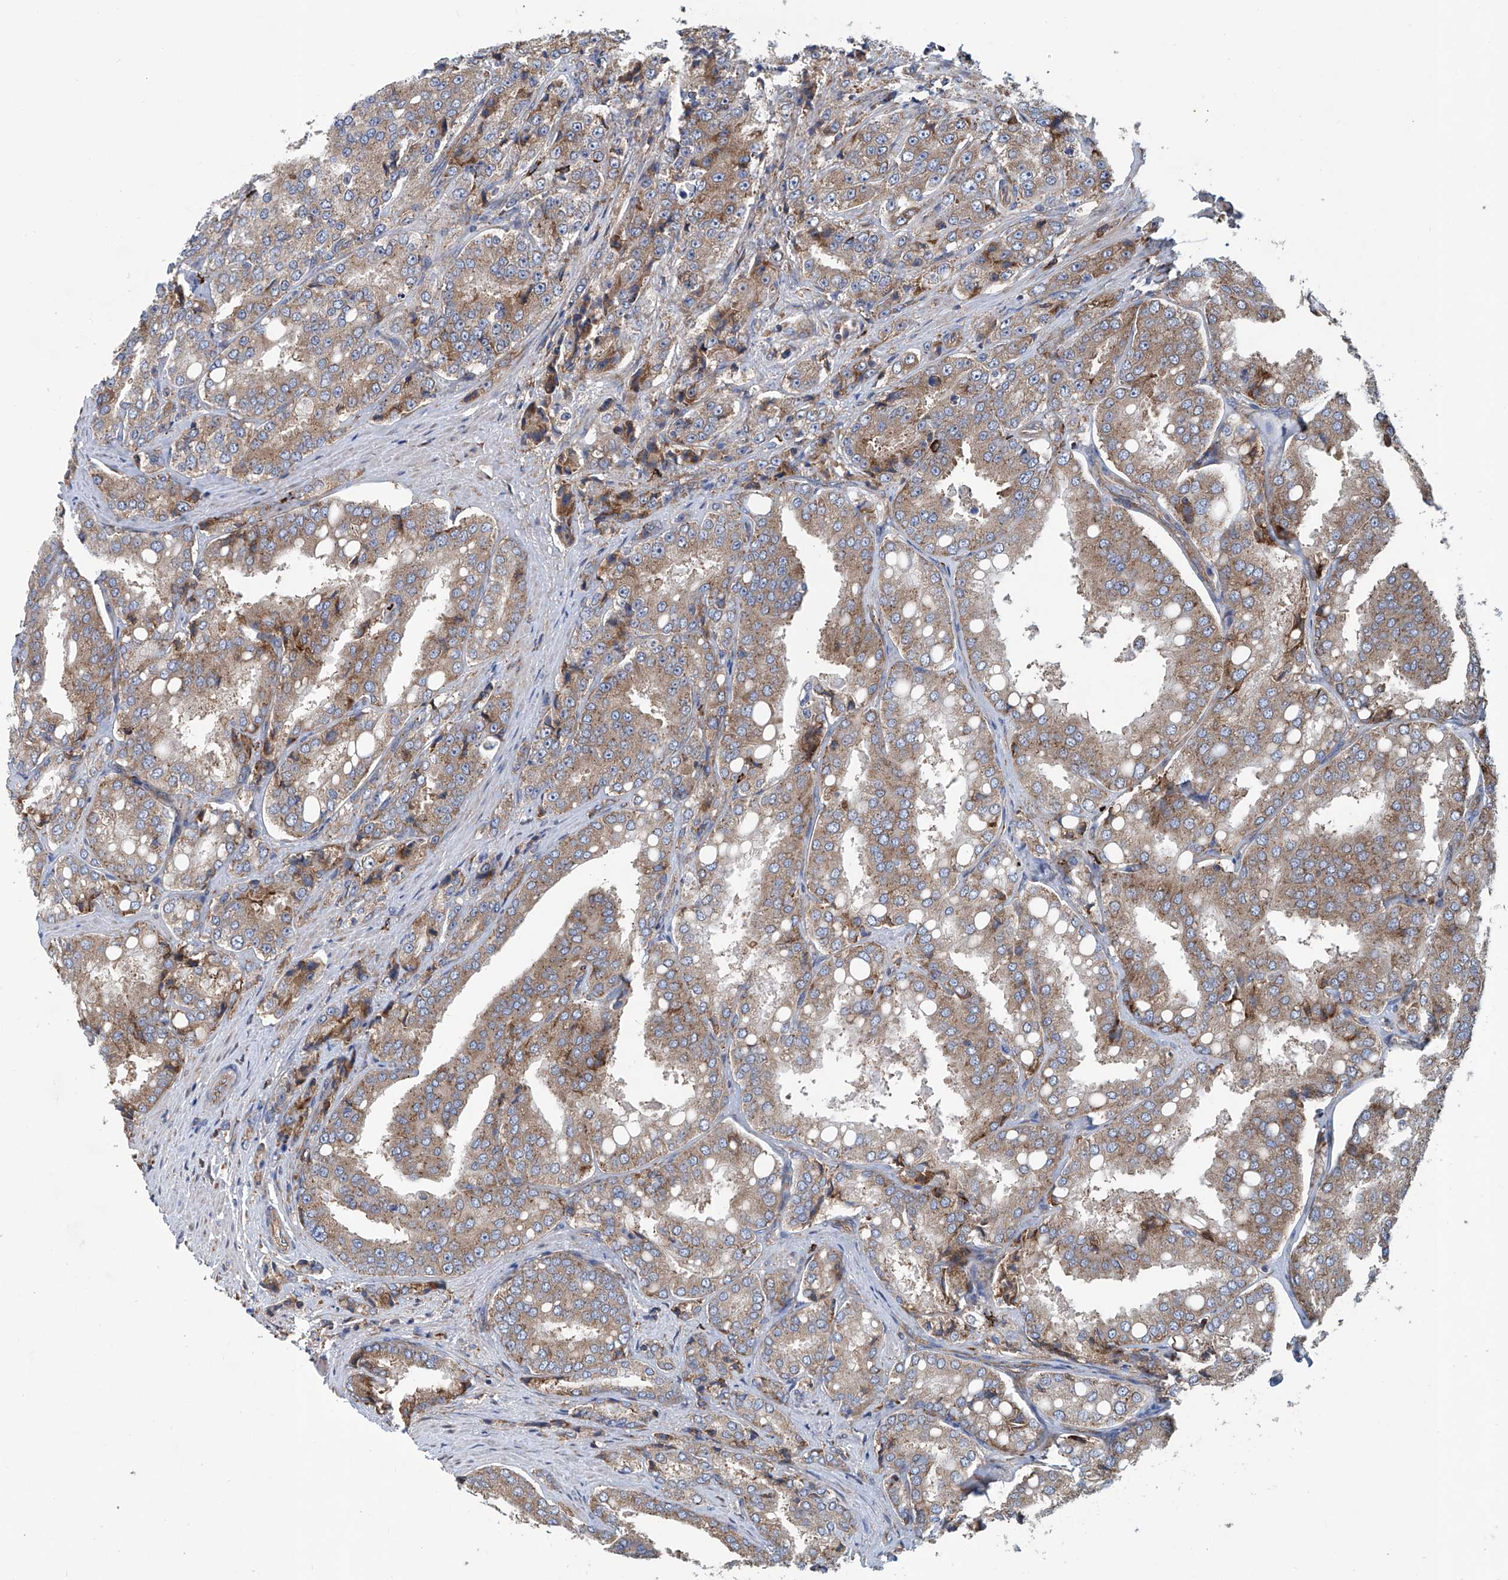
{"staining": {"intensity": "weak", "quantity": ">75%", "location": "cytoplasmic/membranous"}, "tissue": "prostate cancer", "cell_type": "Tumor cells", "image_type": "cancer", "snomed": [{"axis": "morphology", "description": "Adenocarcinoma, High grade"}, {"axis": "topography", "description": "Prostate"}], "caption": "This is an image of immunohistochemistry (IHC) staining of prostate cancer (high-grade adenocarcinoma), which shows weak staining in the cytoplasmic/membranous of tumor cells.", "gene": "SENP2", "patient": {"sex": "male", "age": 50}}